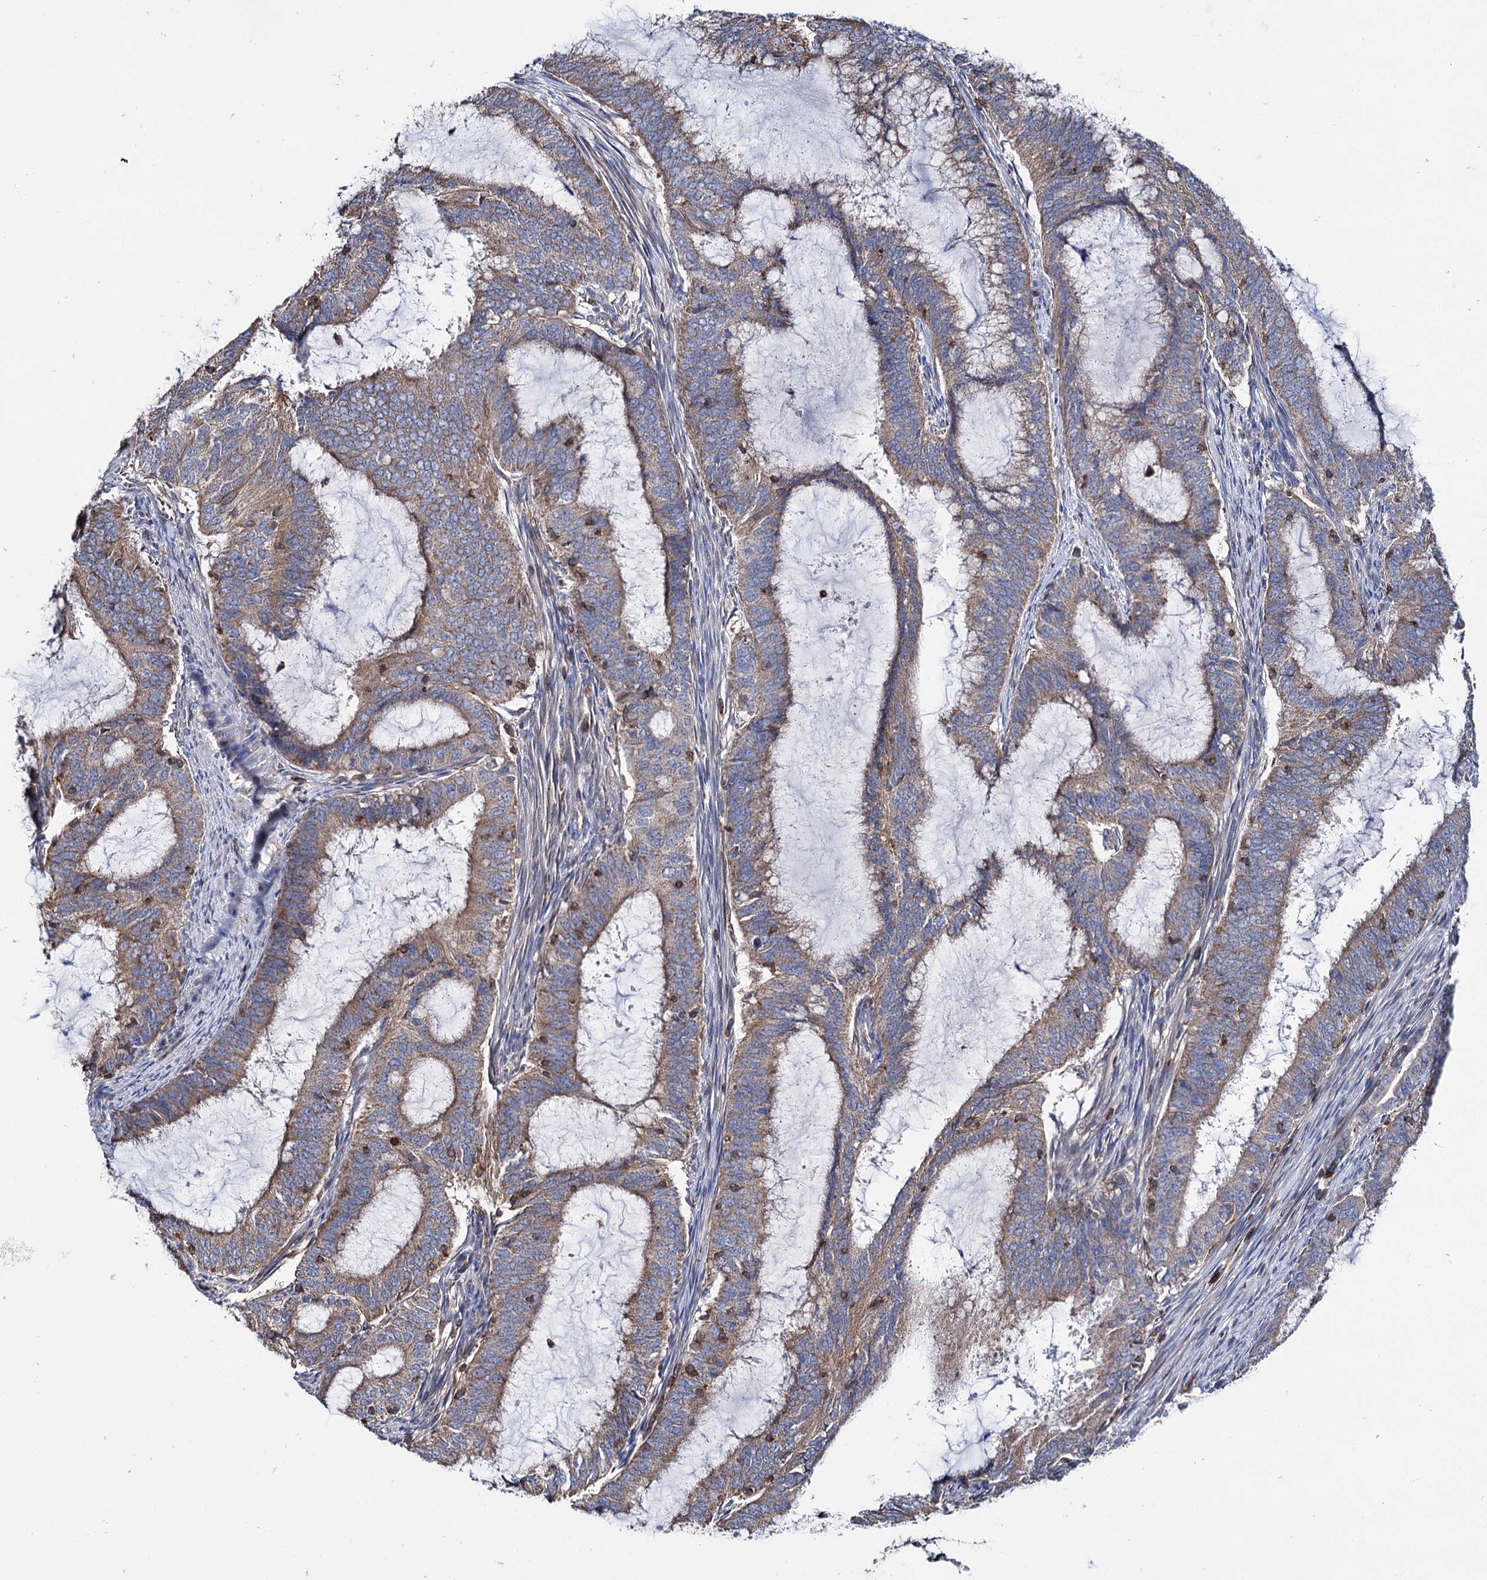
{"staining": {"intensity": "moderate", "quantity": ">75%", "location": "cytoplasmic/membranous"}, "tissue": "endometrial cancer", "cell_type": "Tumor cells", "image_type": "cancer", "snomed": [{"axis": "morphology", "description": "Adenocarcinoma, NOS"}, {"axis": "topography", "description": "Endometrium"}], "caption": "An immunohistochemistry (IHC) image of neoplastic tissue is shown. Protein staining in brown labels moderate cytoplasmic/membranous positivity in endometrial cancer within tumor cells.", "gene": "UBASH3B", "patient": {"sex": "female", "age": 51}}